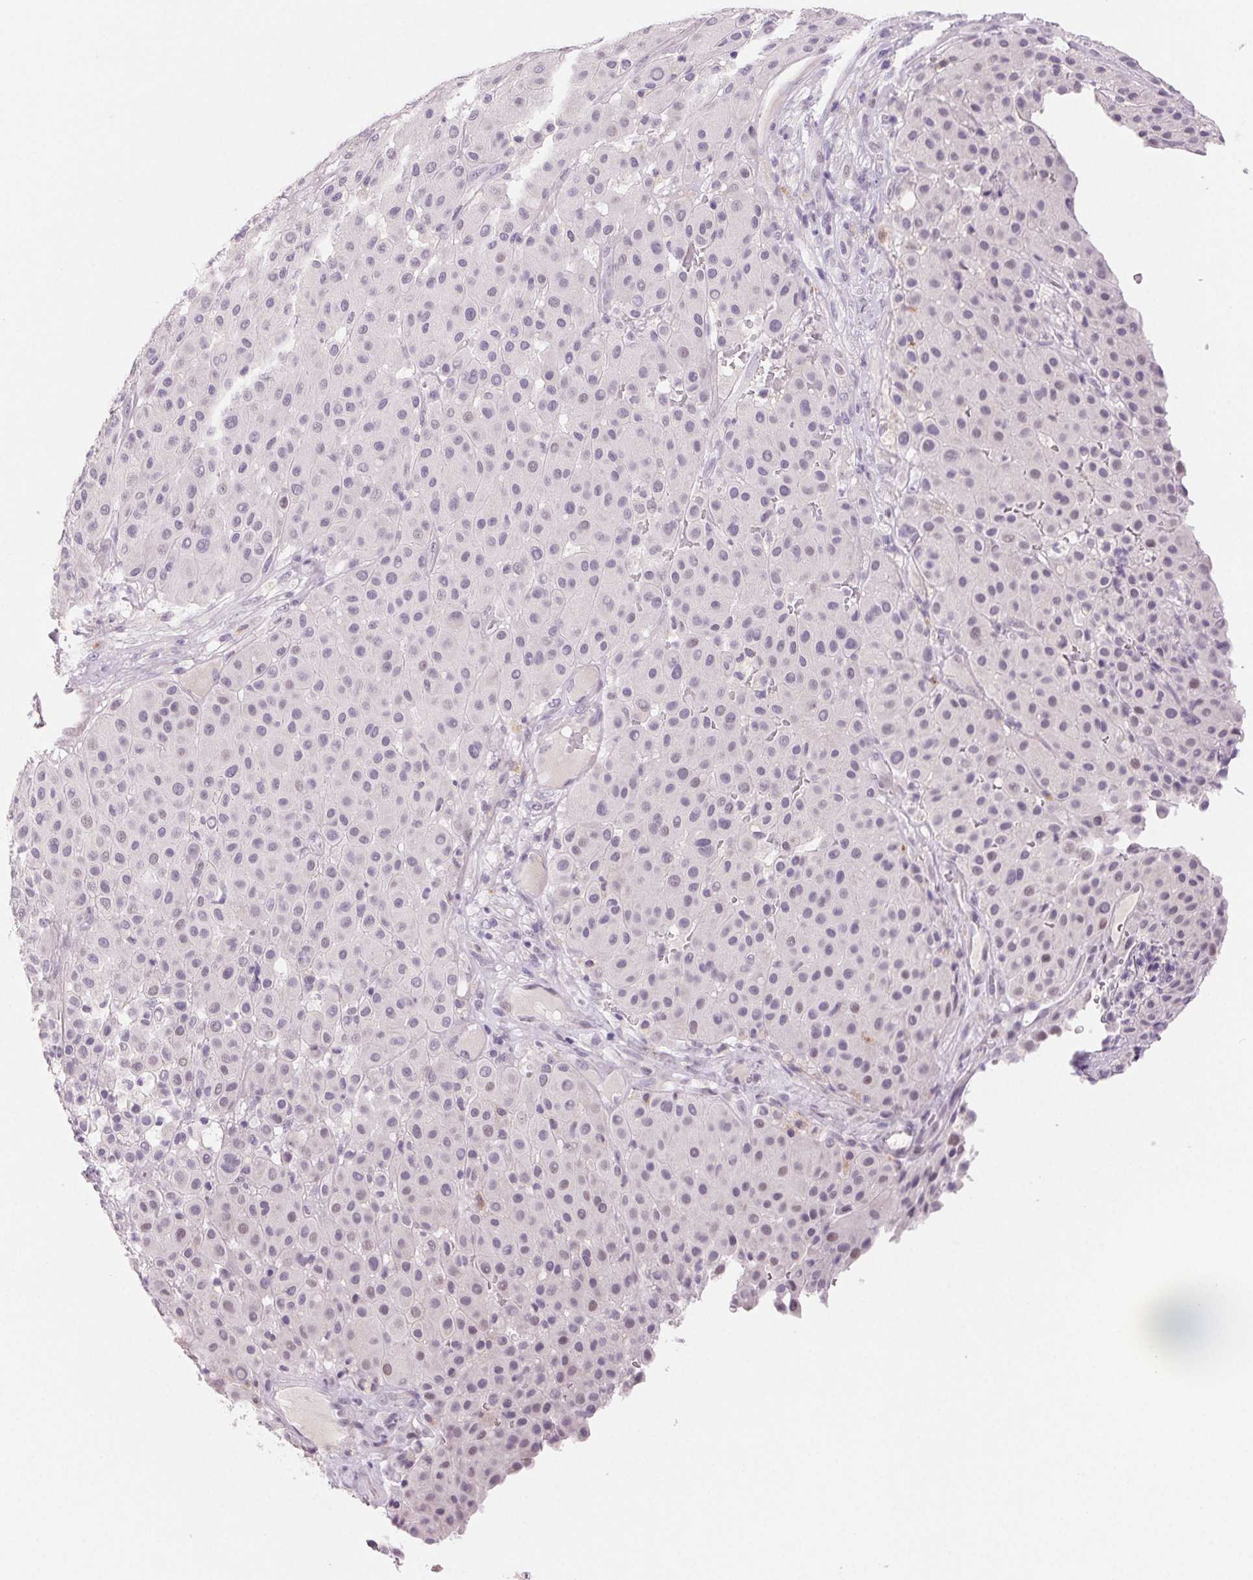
{"staining": {"intensity": "negative", "quantity": "none", "location": "none"}, "tissue": "melanoma", "cell_type": "Tumor cells", "image_type": "cancer", "snomed": [{"axis": "morphology", "description": "Malignant melanoma, Metastatic site"}, {"axis": "topography", "description": "Smooth muscle"}], "caption": "DAB (3,3'-diaminobenzidine) immunohistochemical staining of human malignant melanoma (metastatic site) displays no significant expression in tumor cells.", "gene": "BPIFB2", "patient": {"sex": "male", "age": 41}}